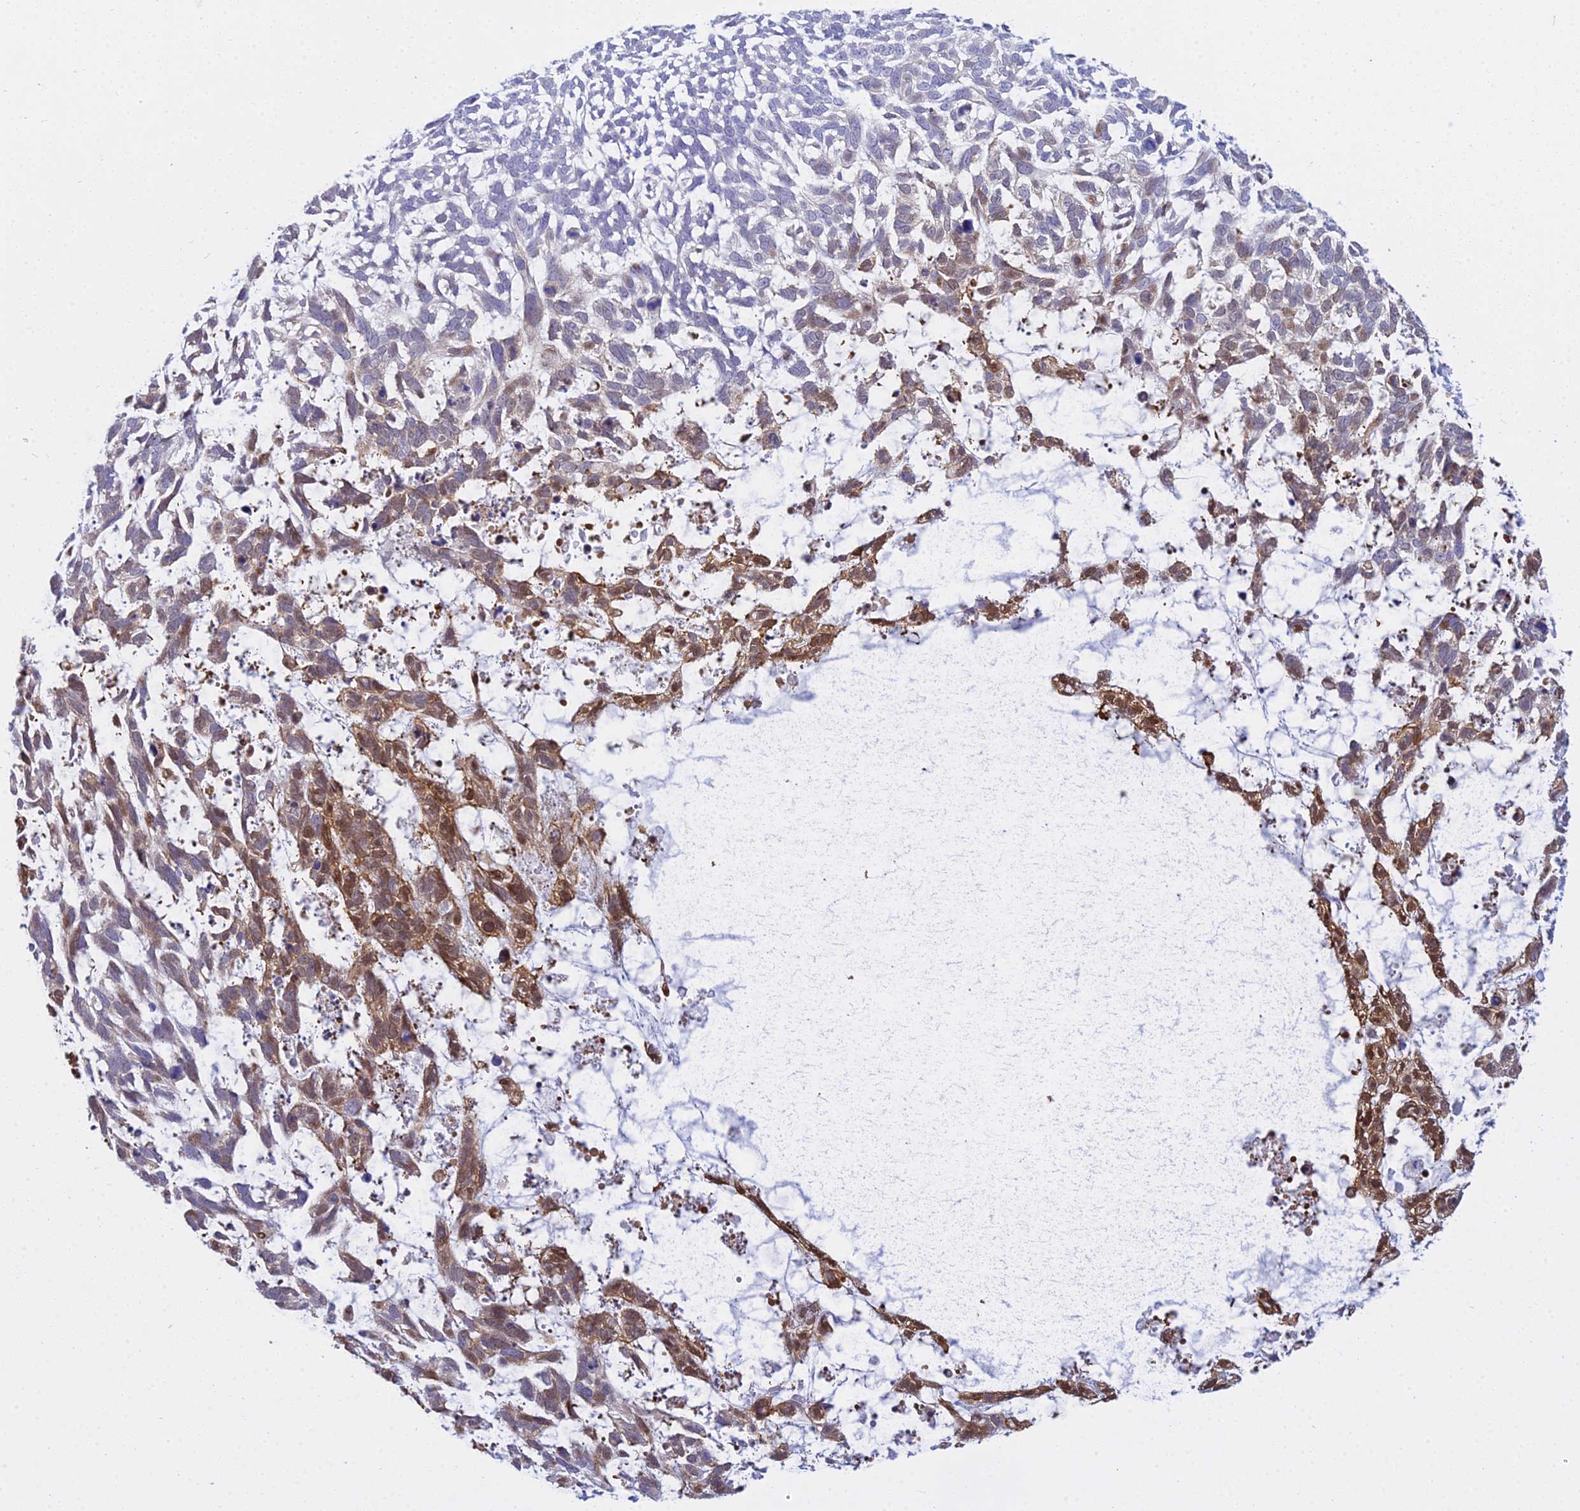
{"staining": {"intensity": "moderate", "quantity": "25%-75%", "location": "cytoplasmic/membranous,nuclear"}, "tissue": "skin cancer", "cell_type": "Tumor cells", "image_type": "cancer", "snomed": [{"axis": "morphology", "description": "Basal cell carcinoma"}, {"axis": "topography", "description": "Skin"}], "caption": "IHC (DAB (3,3'-diaminobenzidine)) staining of human basal cell carcinoma (skin) shows moderate cytoplasmic/membranous and nuclear protein expression in about 25%-75% of tumor cells. The staining was performed using DAB (3,3'-diaminobenzidine), with brown indicating positive protein expression. Nuclei are stained blue with hematoxylin.", "gene": "ZMIZ1", "patient": {"sex": "male", "age": 88}}